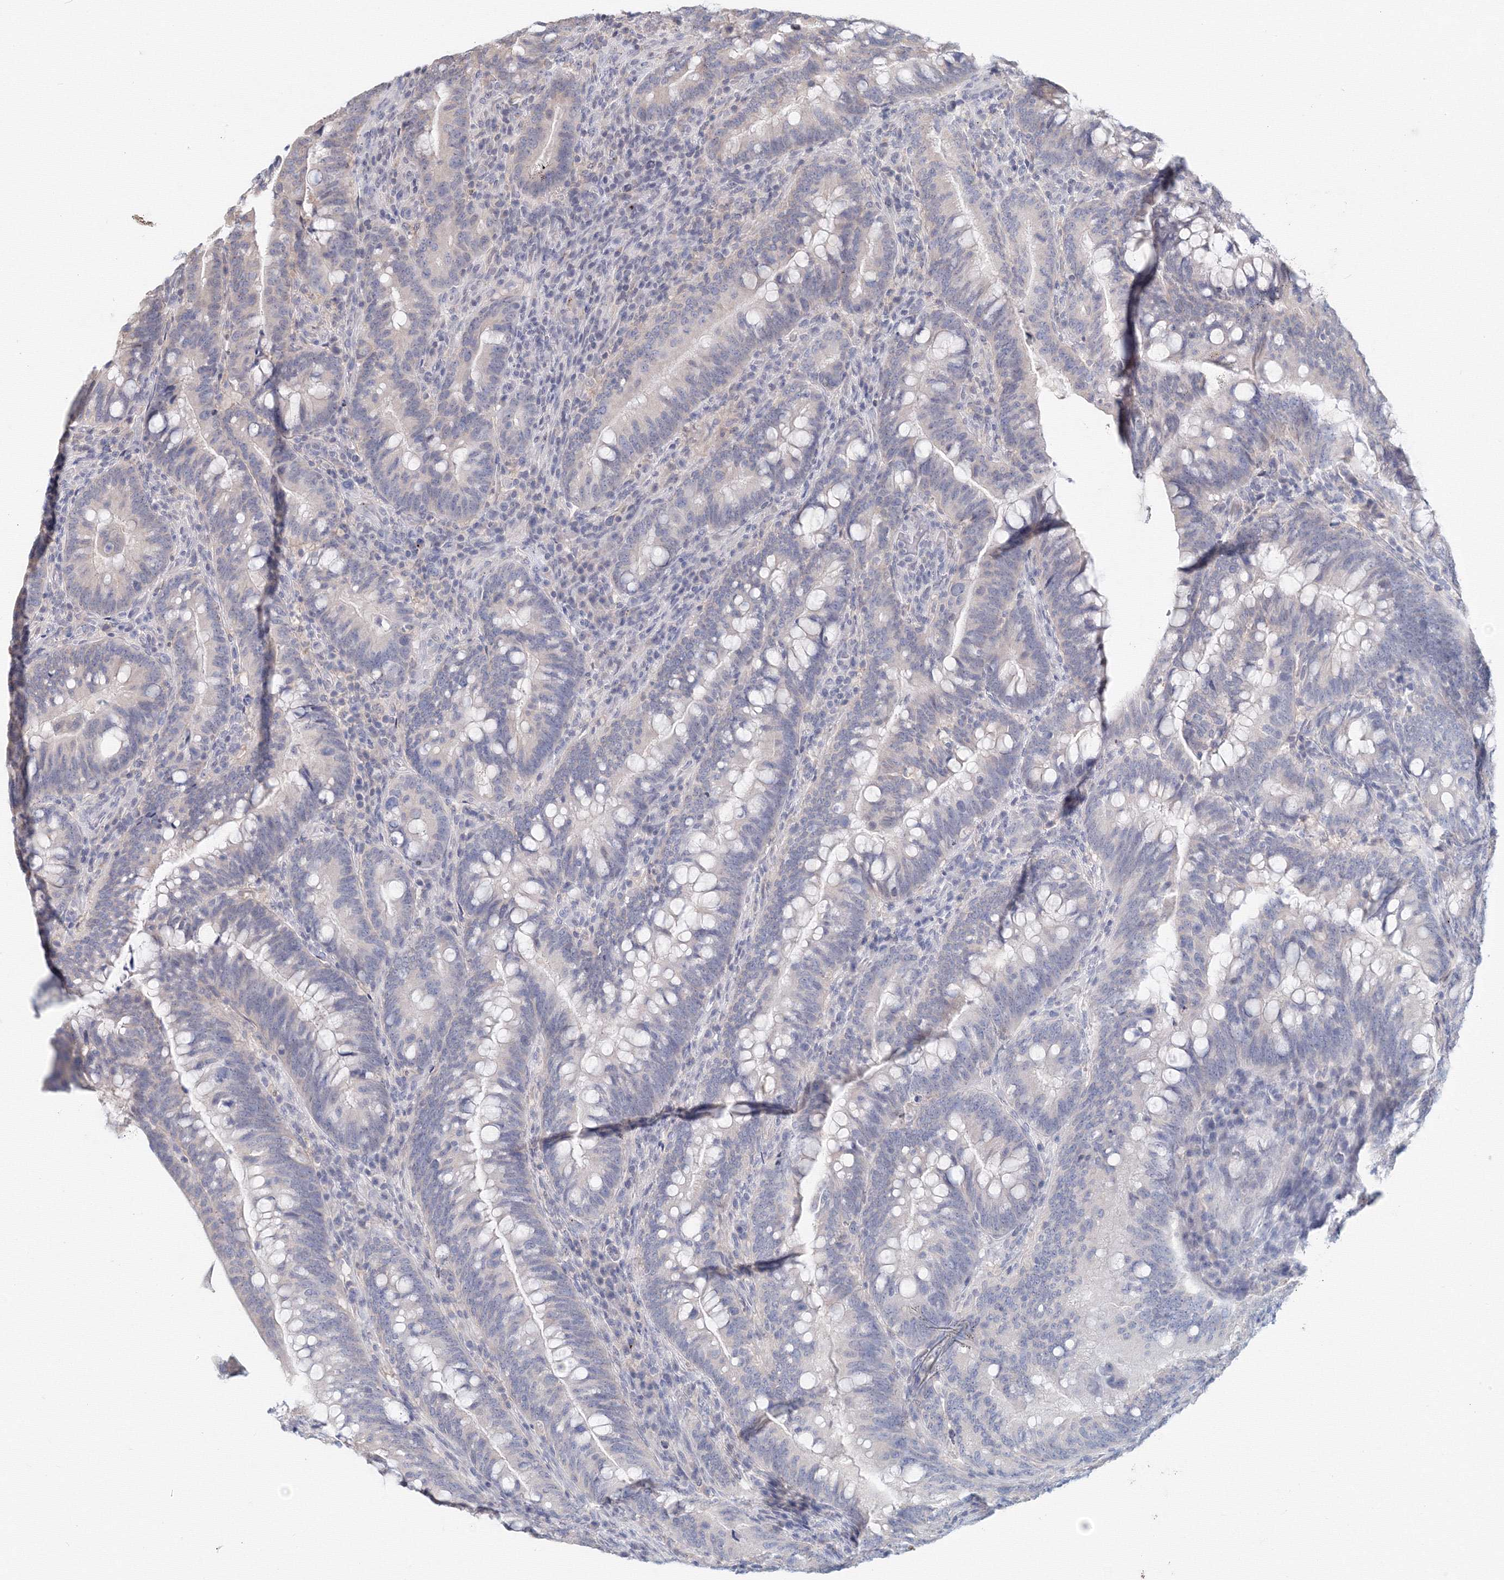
{"staining": {"intensity": "negative", "quantity": "none", "location": "none"}, "tissue": "colorectal cancer", "cell_type": "Tumor cells", "image_type": "cancer", "snomed": [{"axis": "morphology", "description": "Adenocarcinoma, NOS"}, {"axis": "topography", "description": "Colon"}], "caption": "Immunohistochemistry (IHC) histopathology image of colorectal cancer stained for a protein (brown), which exhibits no staining in tumor cells. Brightfield microscopy of immunohistochemistry (IHC) stained with DAB (brown) and hematoxylin (blue), captured at high magnification.", "gene": "SLC7A7", "patient": {"sex": "female", "age": 66}}